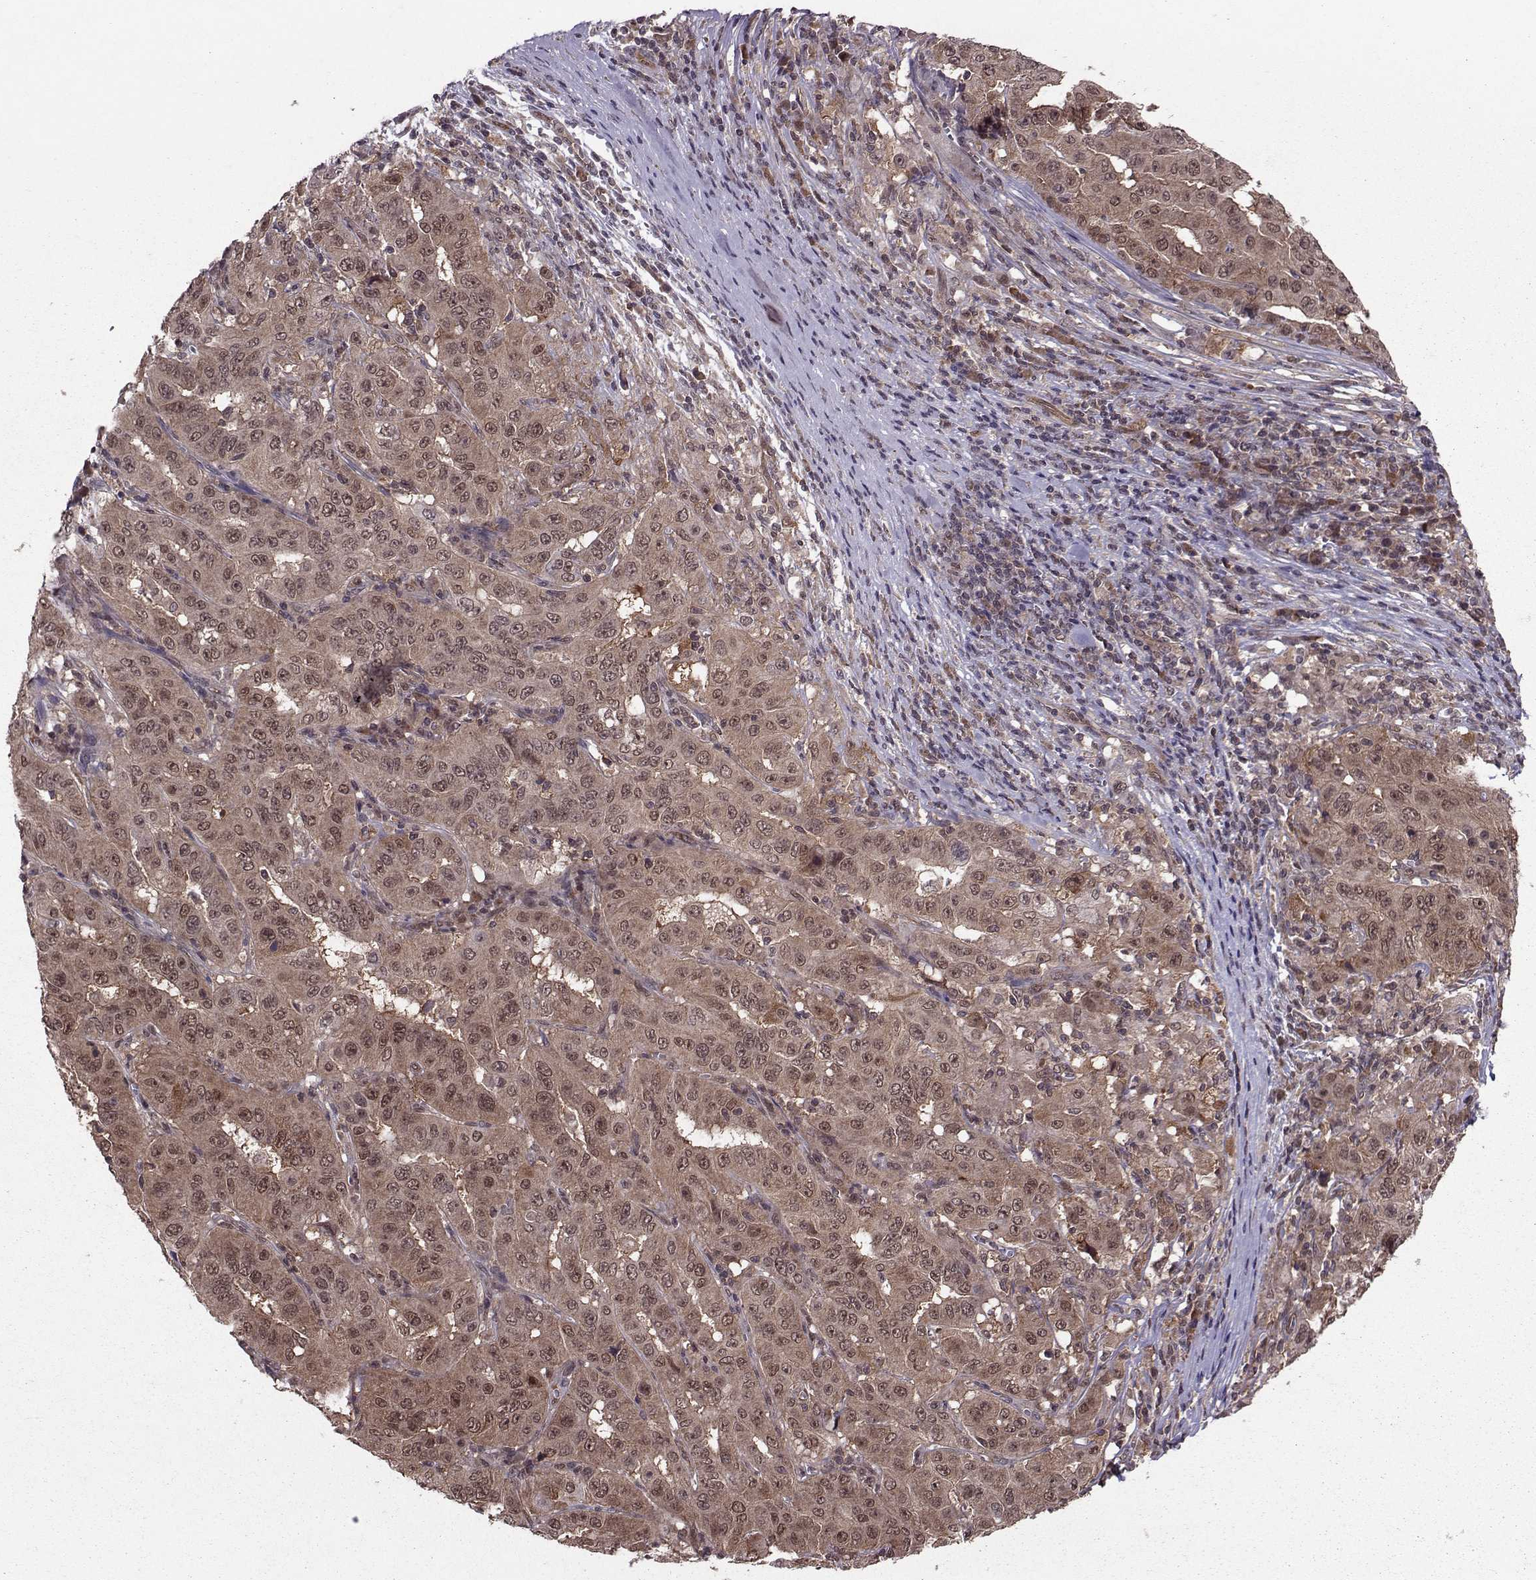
{"staining": {"intensity": "moderate", "quantity": ">75%", "location": "cytoplasmic/membranous,nuclear"}, "tissue": "pancreatic cancer", "cell_type": "Tumor cells", "image_type": "cancer", "snomed": [{"axis": "morphology", "description": "Adenocarcinoma, NOS"}, {"axis": "topography", "description": "Pancreas"}], "caption": "DAB immunohistochemical staining of pancreatic cancer (adenocarcinoma) exhibits moderate cytoplasmic/membranous and nuclear protein staining in about >75% of tumor cells. (IHC, brightfield microscopy, high magnification).", "gene": "PPP2R2A", "patient": {"sex": "male", "age": 63}}